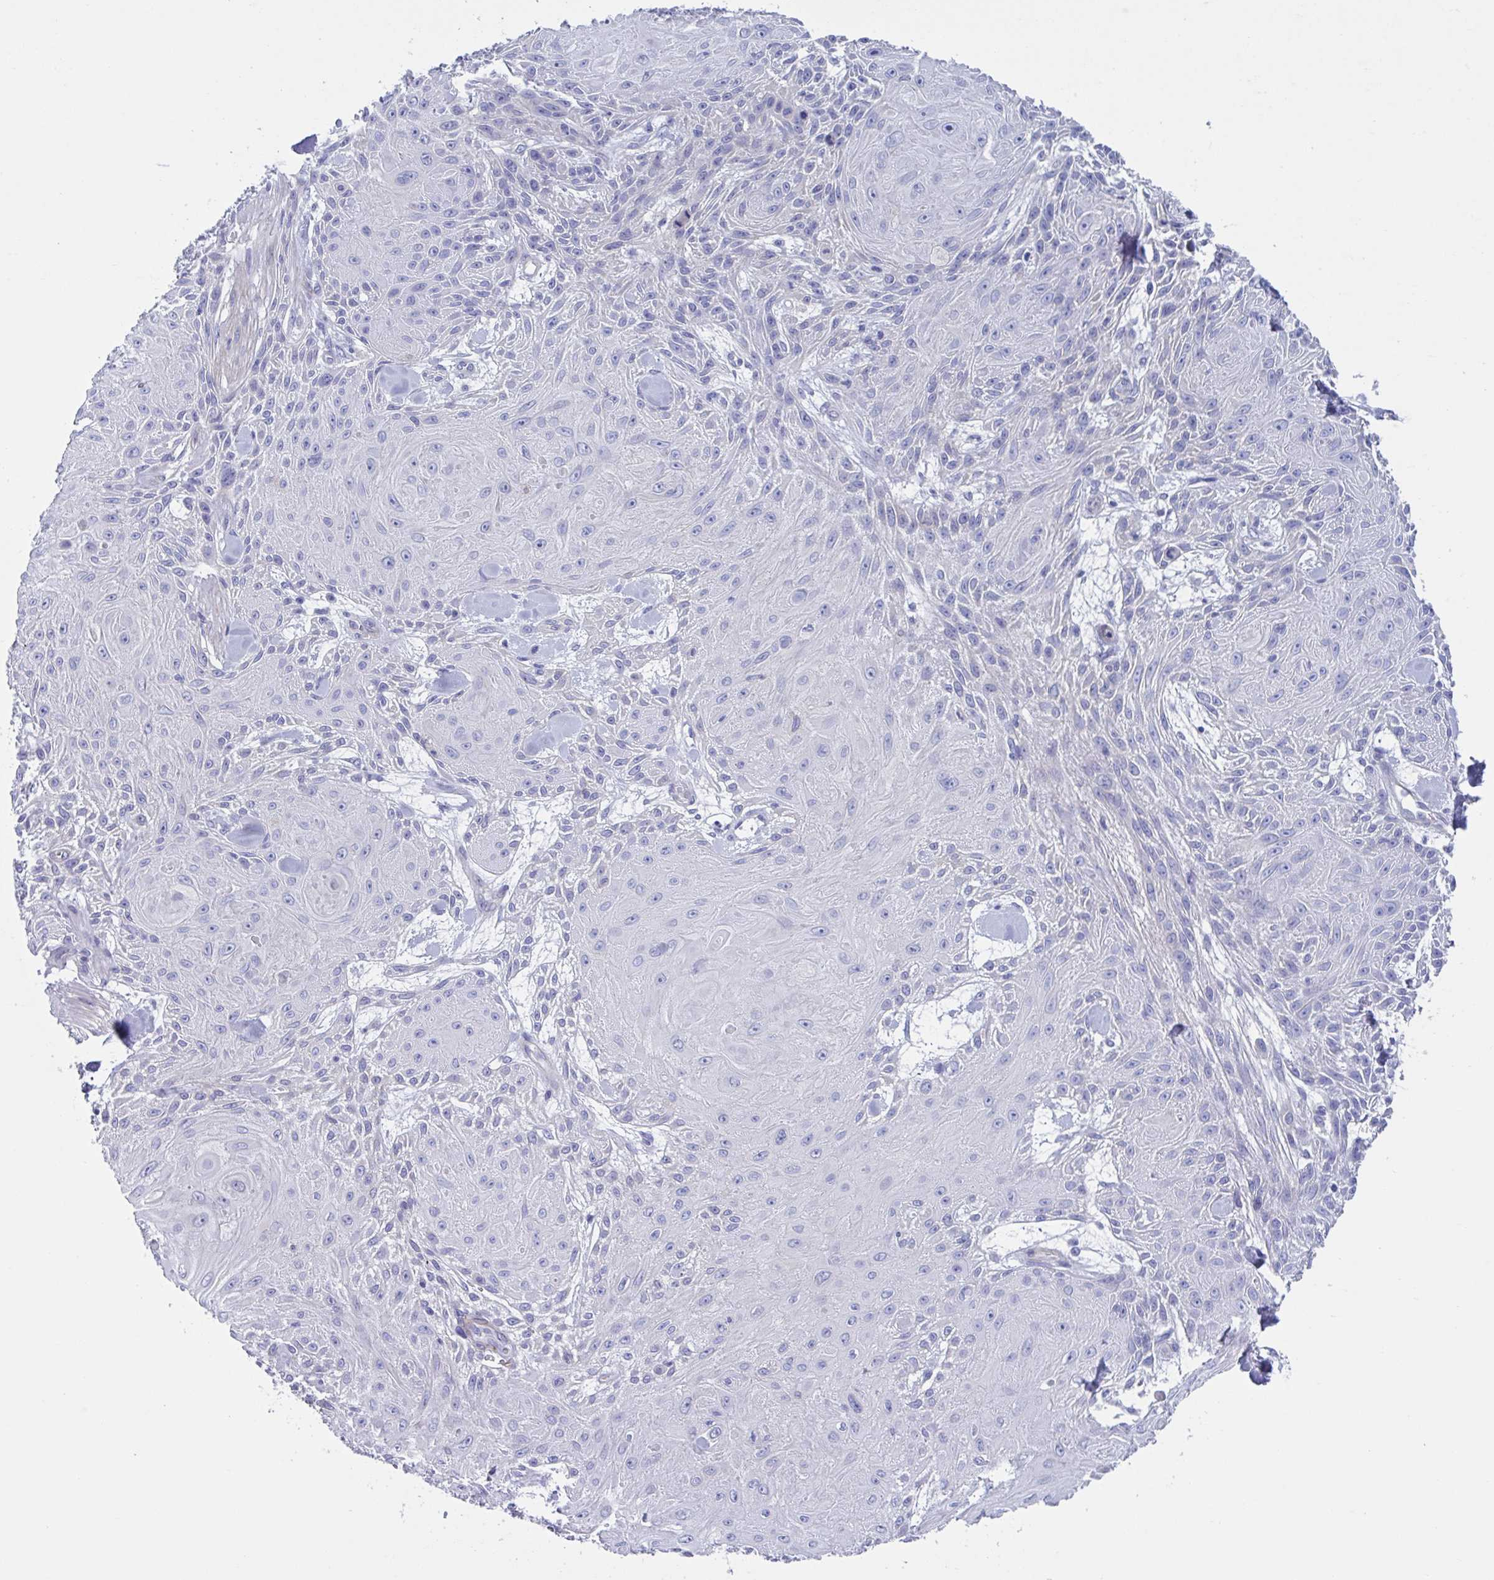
{"staining": {"intensity": "negative", "quantity": "none", "location": "none"}, "tissue": "skin cancer", "cell_type": "Tumor cells", "image_type": "cancer", "snomed": [{"axis": "morphology", "description": "Squamous cell carcinoma, NOS"}, {"axis": "topography", "description": "Skin"}], "caption": "A micrograph of human skin cancer is negative for staining in tumor cells. (Stains: DAB IHC with hematoxylin counter stain, Microscopy: brightfield microscopy at high magnification).", "gene": "LPIN3", "patient": {"sex": "male", "age": 88}}